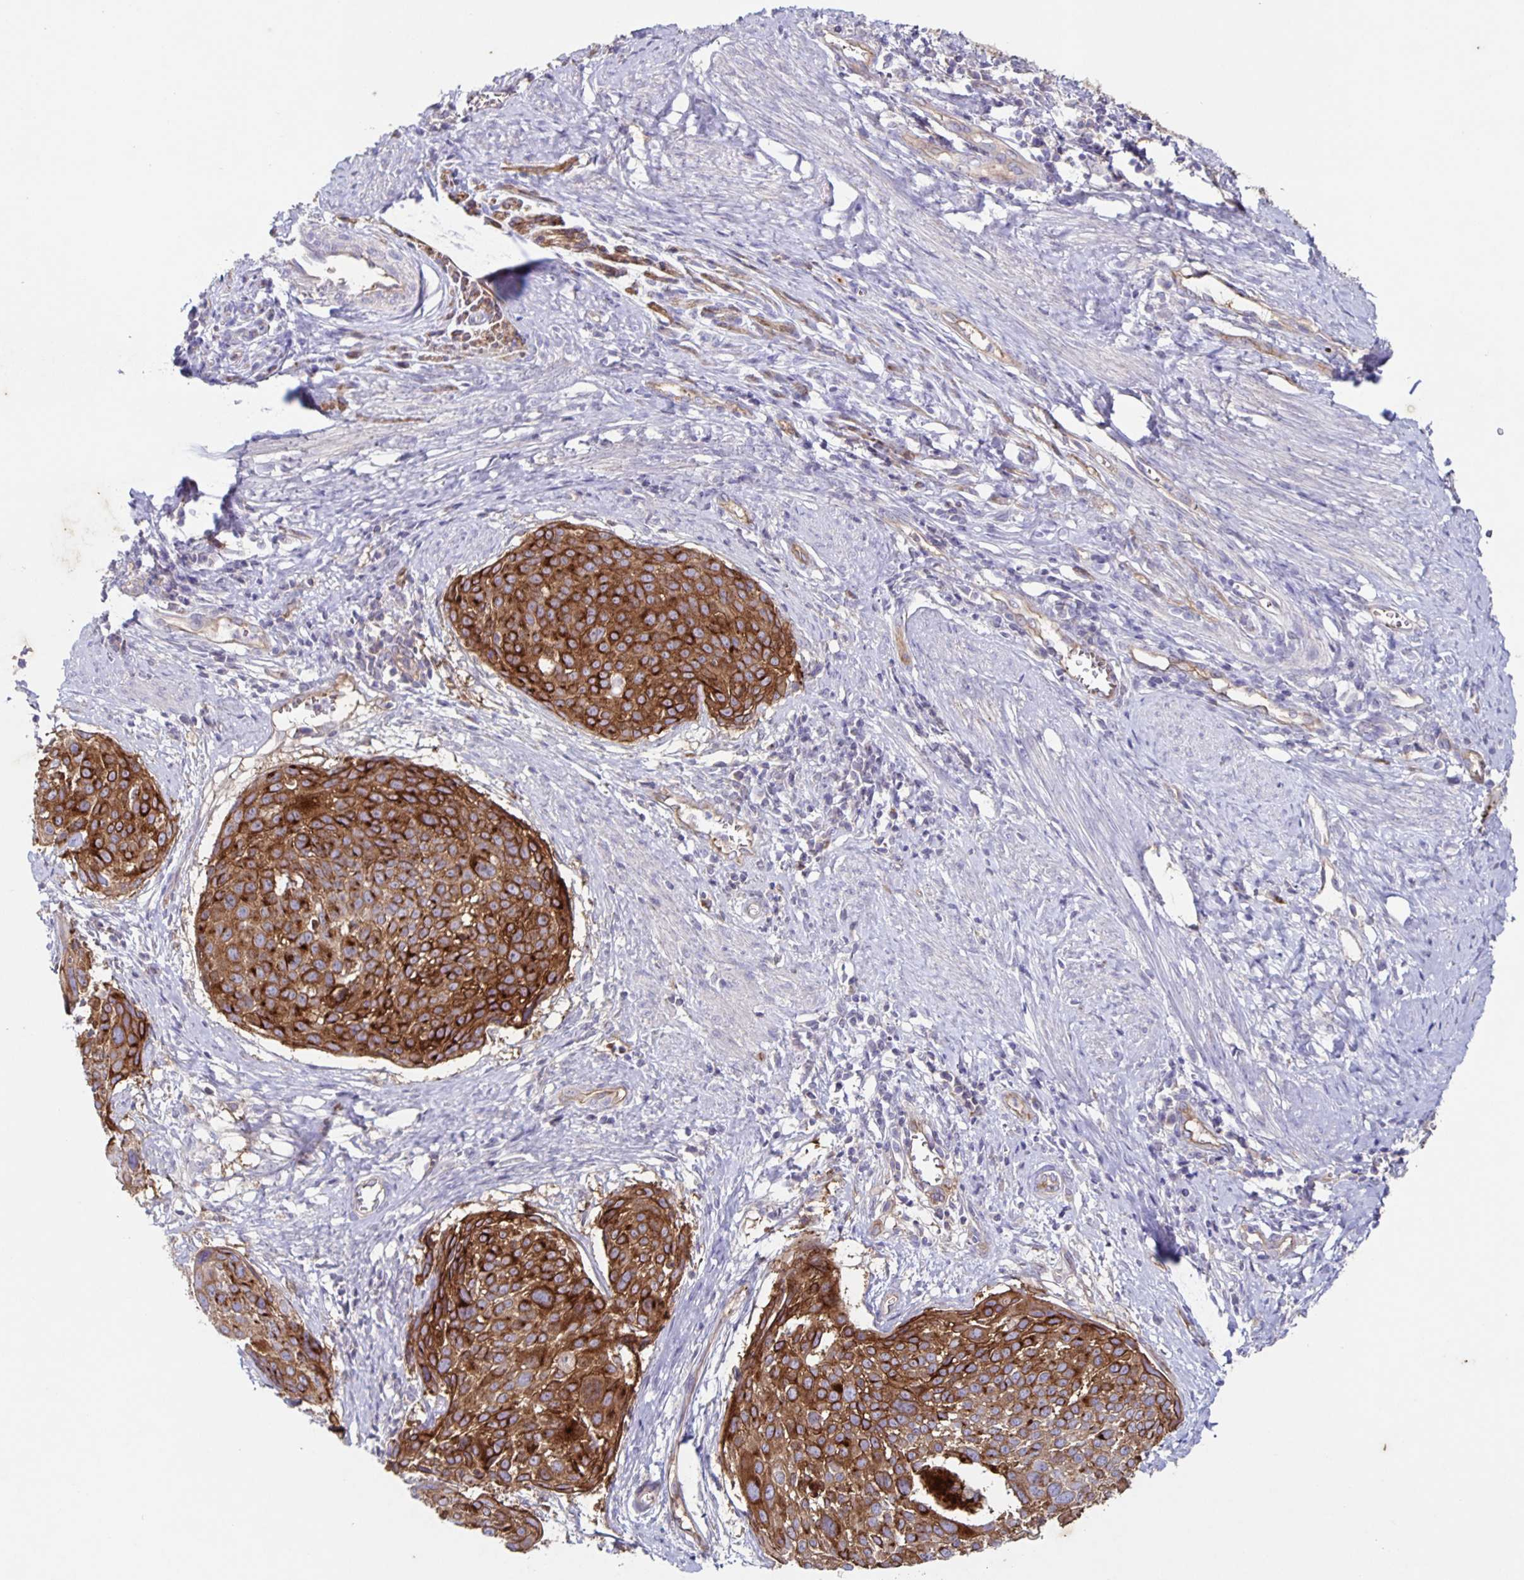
{"staining": {"intensity": "strong", "quantity": ">75%", "location": "cytoplasmic/membranous"}, "tissue": "cervical cancer", "cell_type": "Tumor cells", "image_type": "cancer", "snomed": [{"axis": "morphology", "description": "Squamous cell carcinoma, NOS"}, {"axis": "topography", "description": "Cervix"}], "caption": "Human cervical squamous cell carcinoma stained for a protein (brown) demonstrates strong cytoplasmic/membranous positive staining in about >75% of tumor cells.", "gene": "ITGA2", "patient": {"sex": "female", "age": 39}}